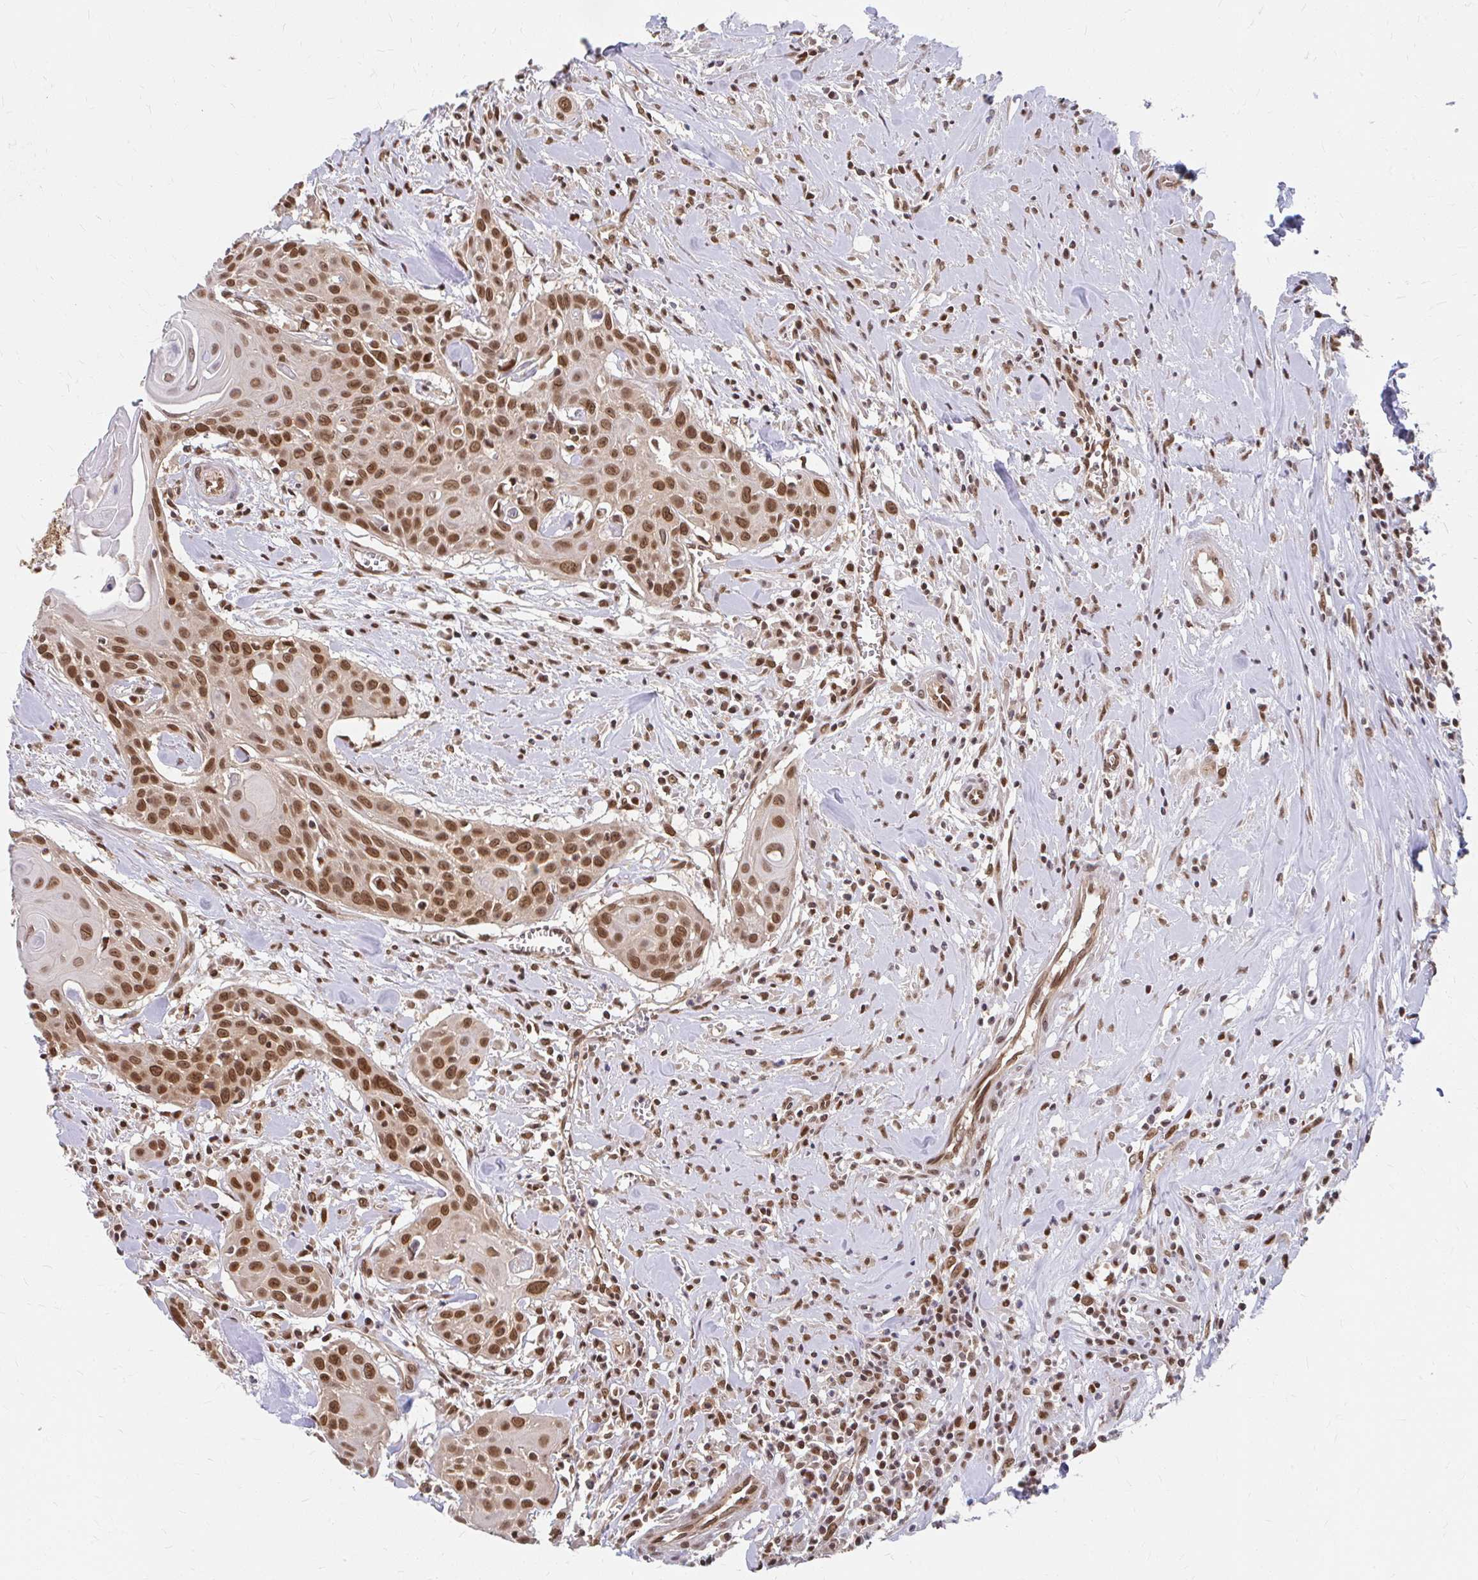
{"staining": {"intensity": "moderate", "quantity": ">75%", "location": "nuclear"}, "tissue": "head and neck cancer", "cell_type": "Tumor cells", "image_type": "cancer", "snomed": [{"axis": "morphology", "description": "Squamous cell carcinoma, NOS"}, {"axis": "topography", "description": "Lymph node"}, {"axis": "topography", "description": "Salivary gland"}, {"axis": "topography", "description": "Head-Neck"}], "caption": "A high-resolution photomicrograph shows immunohistochemistry (IHC) staining of head and neck cancer, which reveals moderate nuclear expression in about >75% of tumor cells. The staining is performed using DAB (3,3'-diaminobenzidine) brown chromogen to label protein expression. The nuclei are counter-stained blue using hematoxylin.", "gene": "XPO1", "patient": {"sex": "female", "age": 74}}